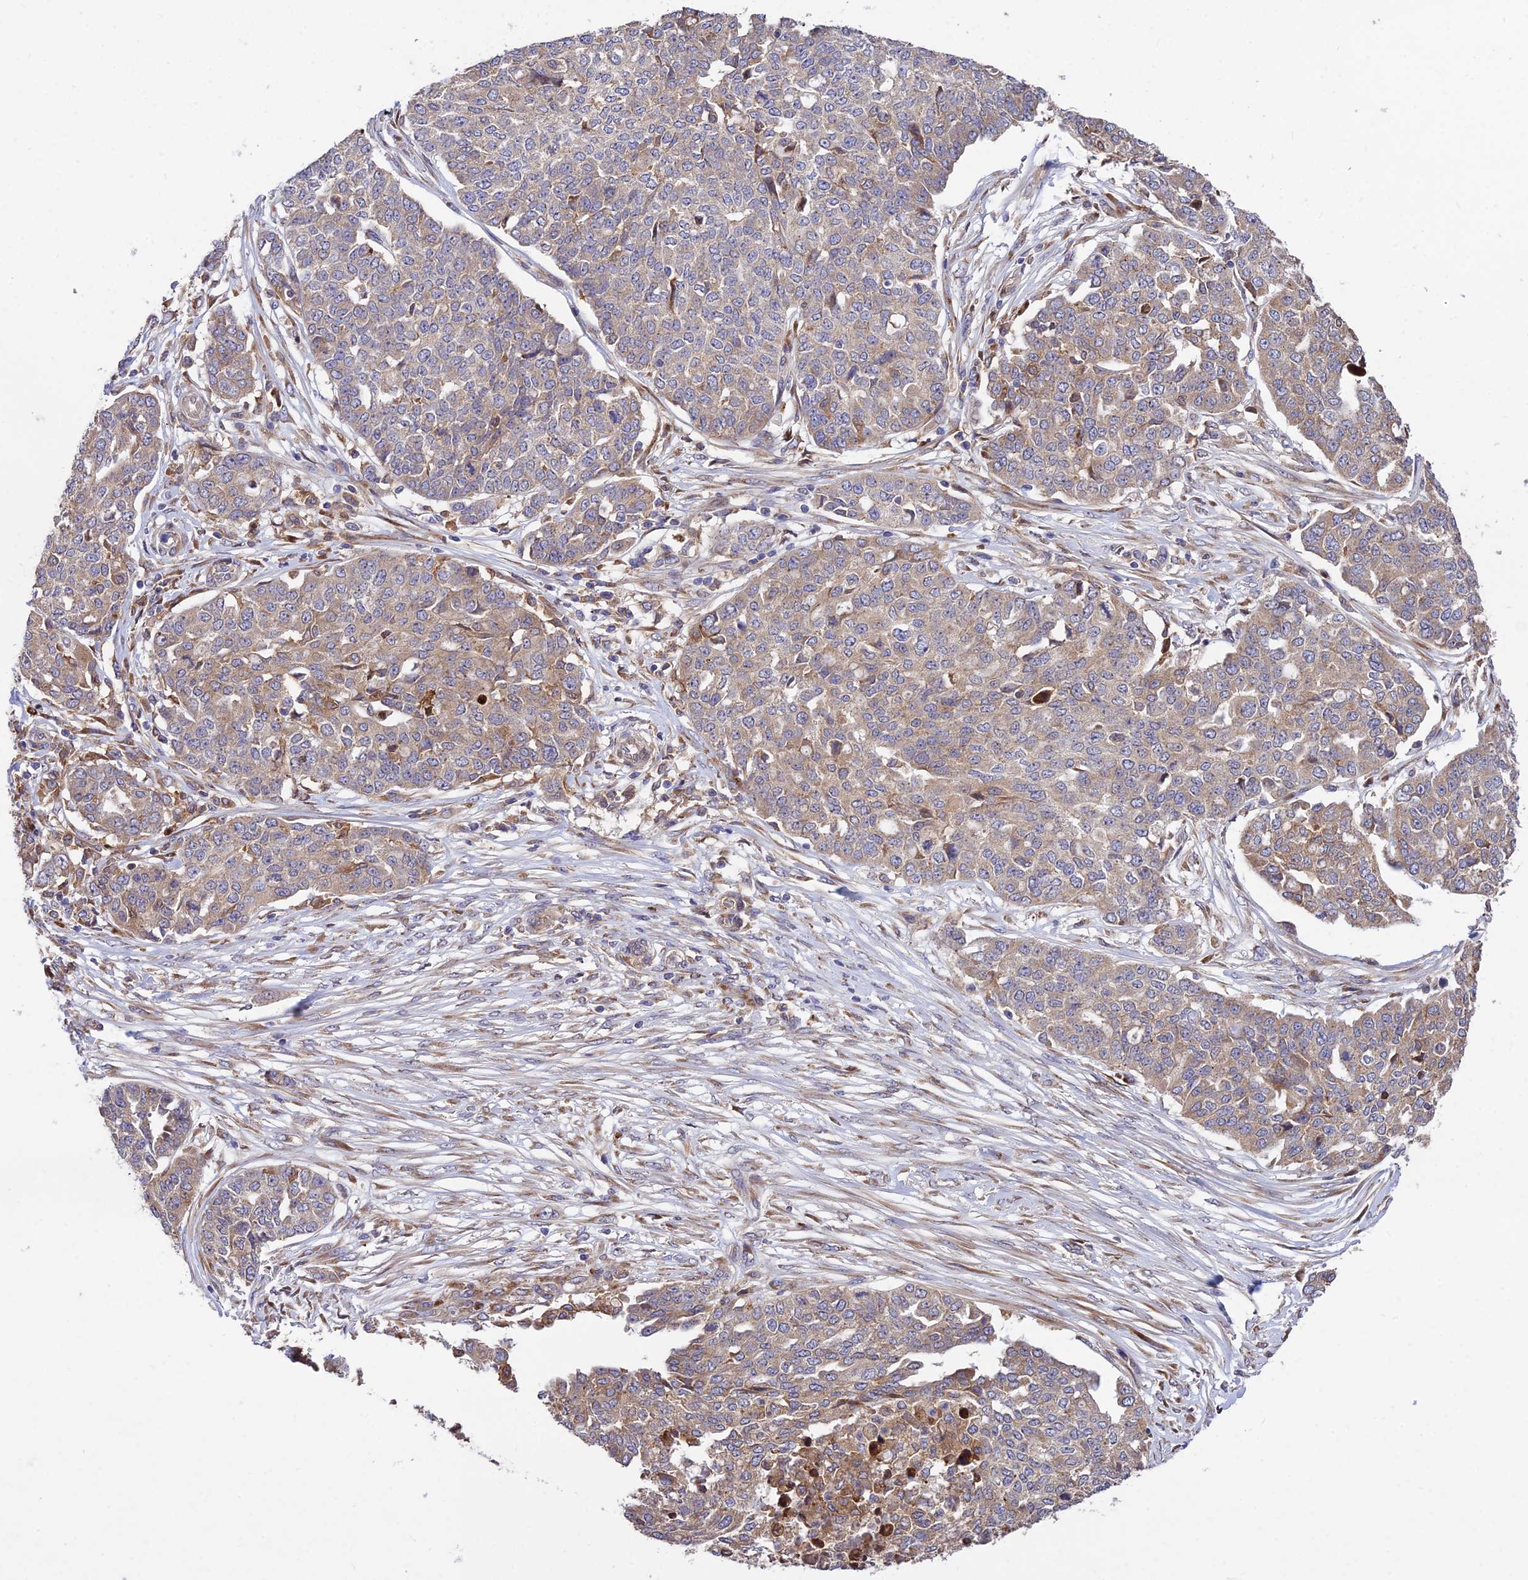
{"staining": {"intensity": "moderate", "quantity": ">75%", "location": "cytoplasmic/membranous"}, "tissue": "ovarian cancer", "cell_type": "Tumor cells", "image_type": "cancer", "snomed": [{"axis": "morphology", "description": "Cystadenocarcinoma, serous, NOS"}, {"axis": "topography", "description": "Soft tissue"}, {"axis": "topography", "description": "Ovary"}], "caption": "Protein staining of ovarian cancer (serous cystadenocarcinoma) tissue demonstrates moderate cytoplasmic/membranous expression in approximately >75% of tumor cells. The staining is performed using DAB (3,3'-diaminobenzidine) brown chromogen to label protein expression. The nuclei are counter-stained blue using hematoxylin.", "gene": "ROCK1", "patient": {"sex": "female", "age": 57}}